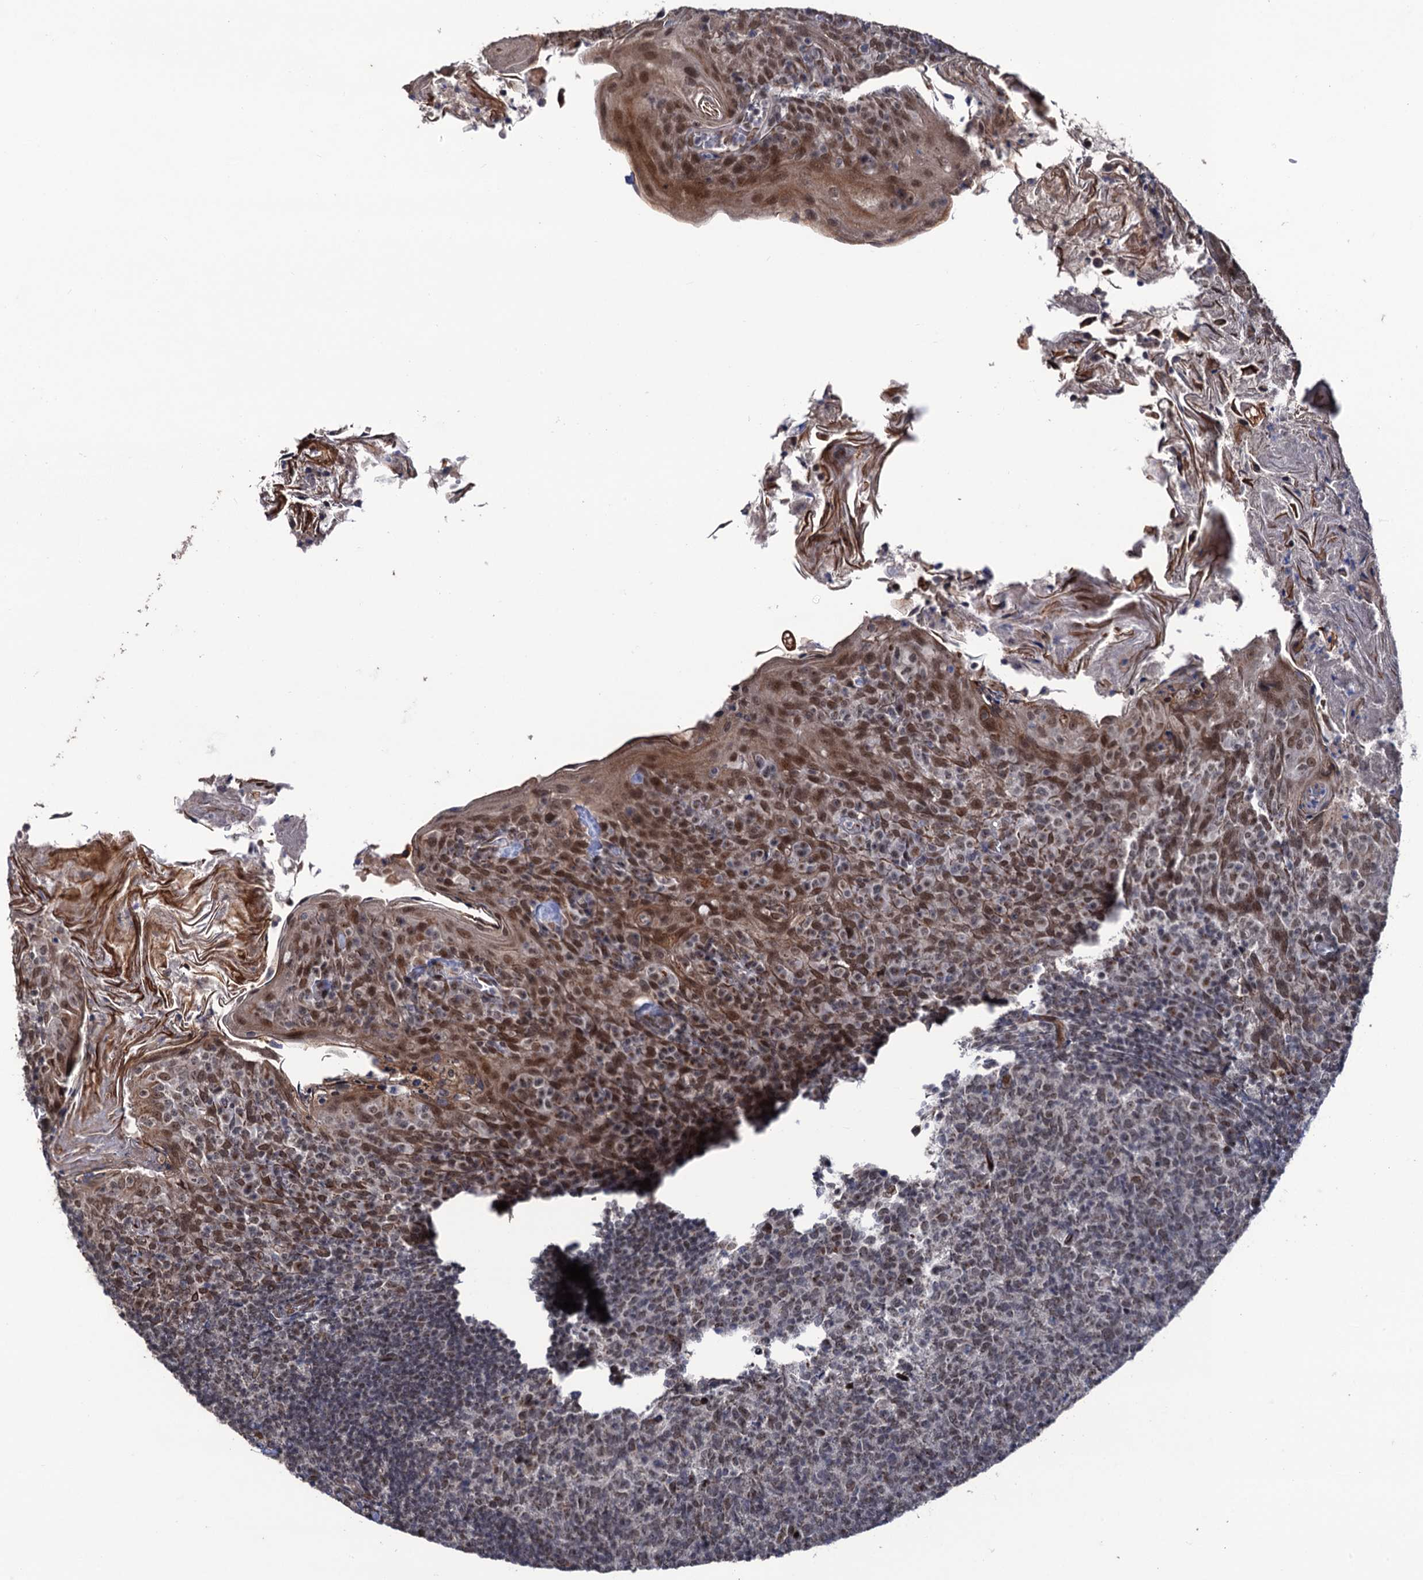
{"staining": {"intensity": "weak", "quantity": "<25%", "location": "nuclear"}, "tissue": "tonsil", "cell_type": "Germinal center cells", "image_type": "normal", "snomed": [{"axis": "morphology", "description": "Normal tissue, NOS"}, {"axis": "topography", "description": "Tonsil"}], "caption": "Protein analysis of normal tonsil reveals no significant staining in germinal center cells.", "gene": "LRRC63", "patient": {"sex": "female", "age": 10}}